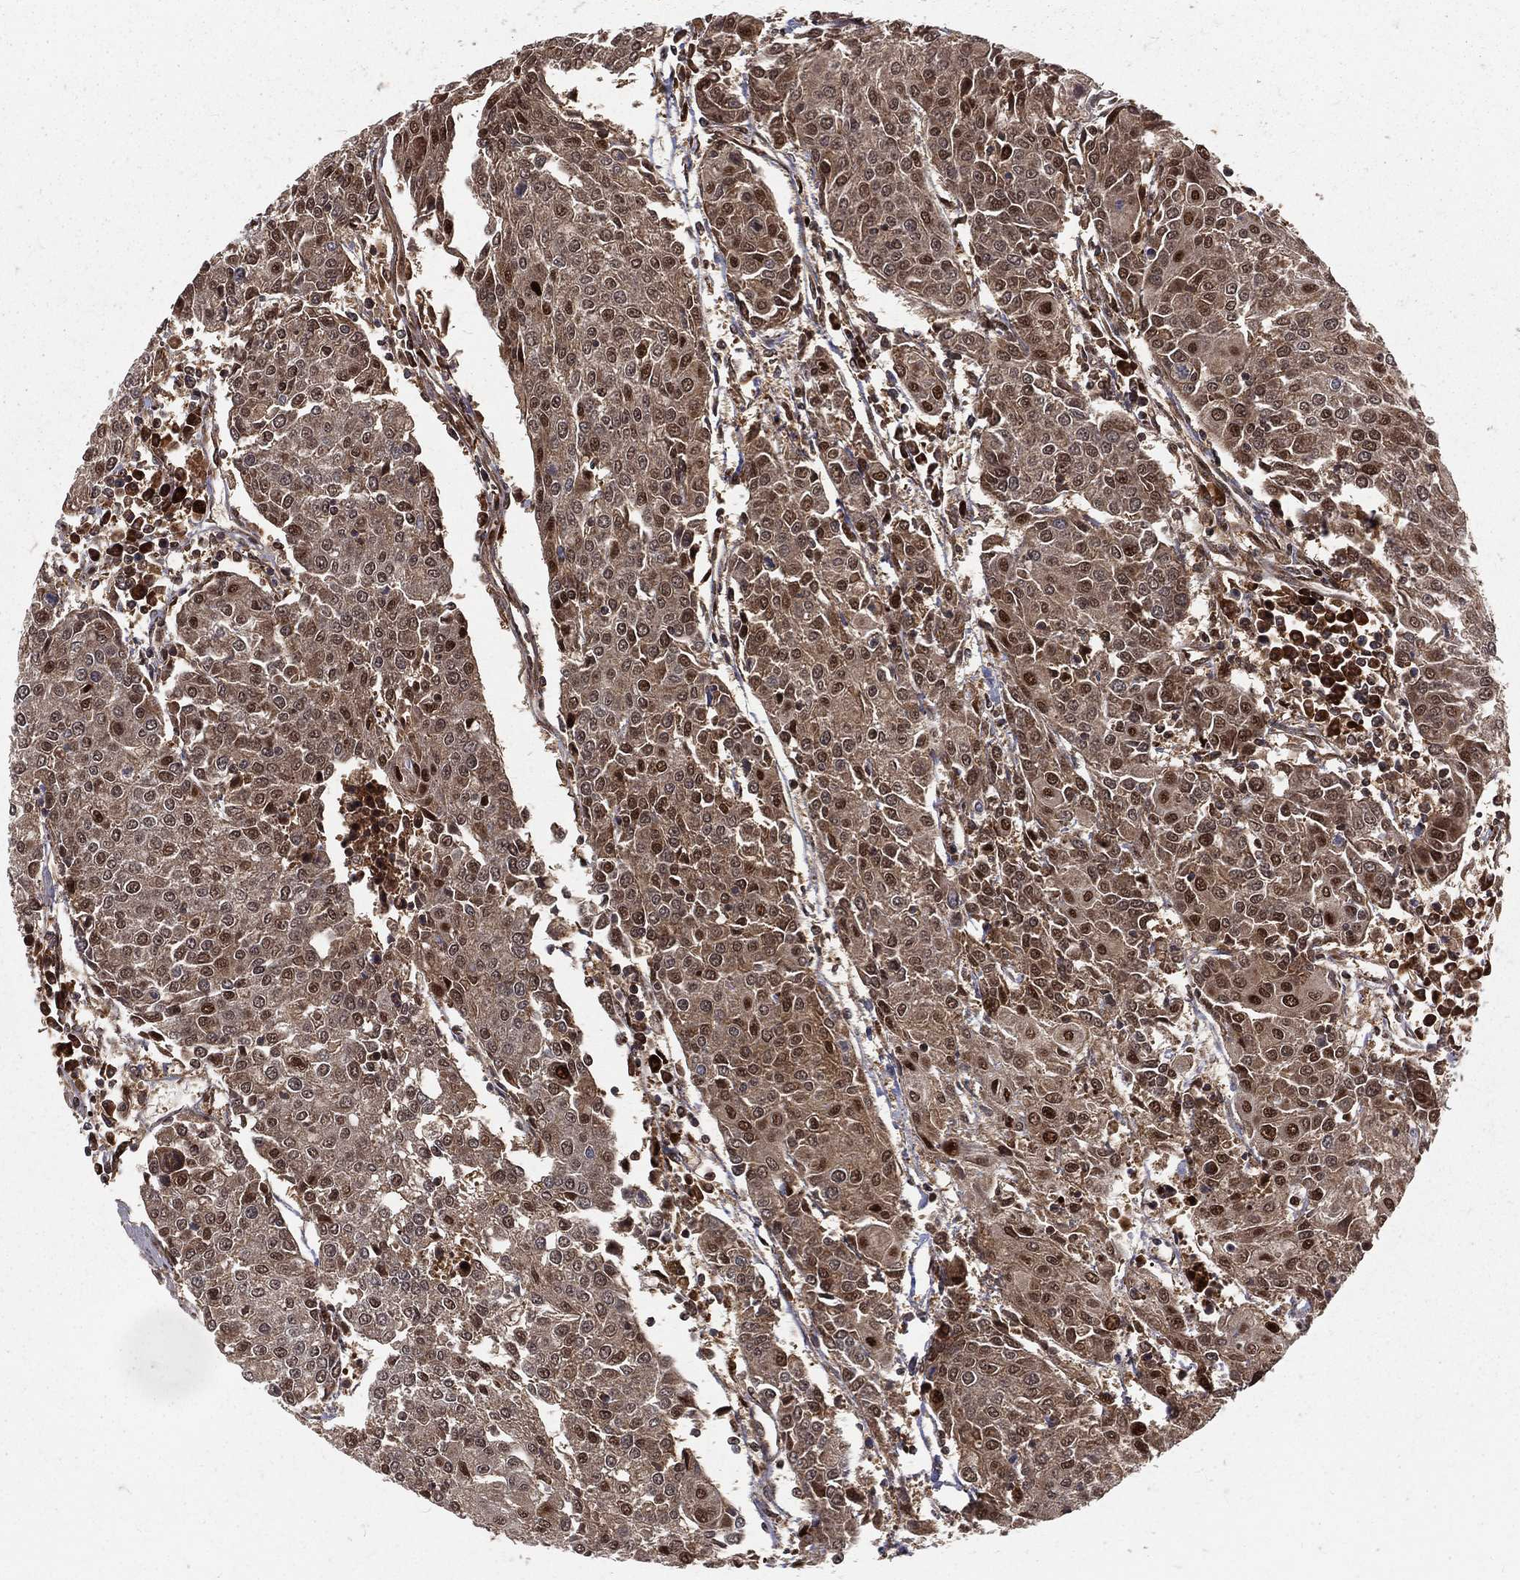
{"staining": {"intensity": "strong", "quantity": "25%-75%", "location": "cytoplasmic/membranous,nuclear"}, "tissue": "urothelial cancer", "cell_type": "Tumor cells", "image_type": "cancer", "snomed": [{"axis": "morphology", "description": "Urothelial carcinoma, High grade"}, {"axis": "topography", "description": "Urinary bladder"}], "caption": "Brown immunohistochemical staining in urothelial carcinoma (high-grade) reveals strong cytoplasmic/membranous and nuclear staining in approximately 25%-75% of tumor cells.", "gene": "MDM2", "patient": {"sex": "female", "age": 85}}